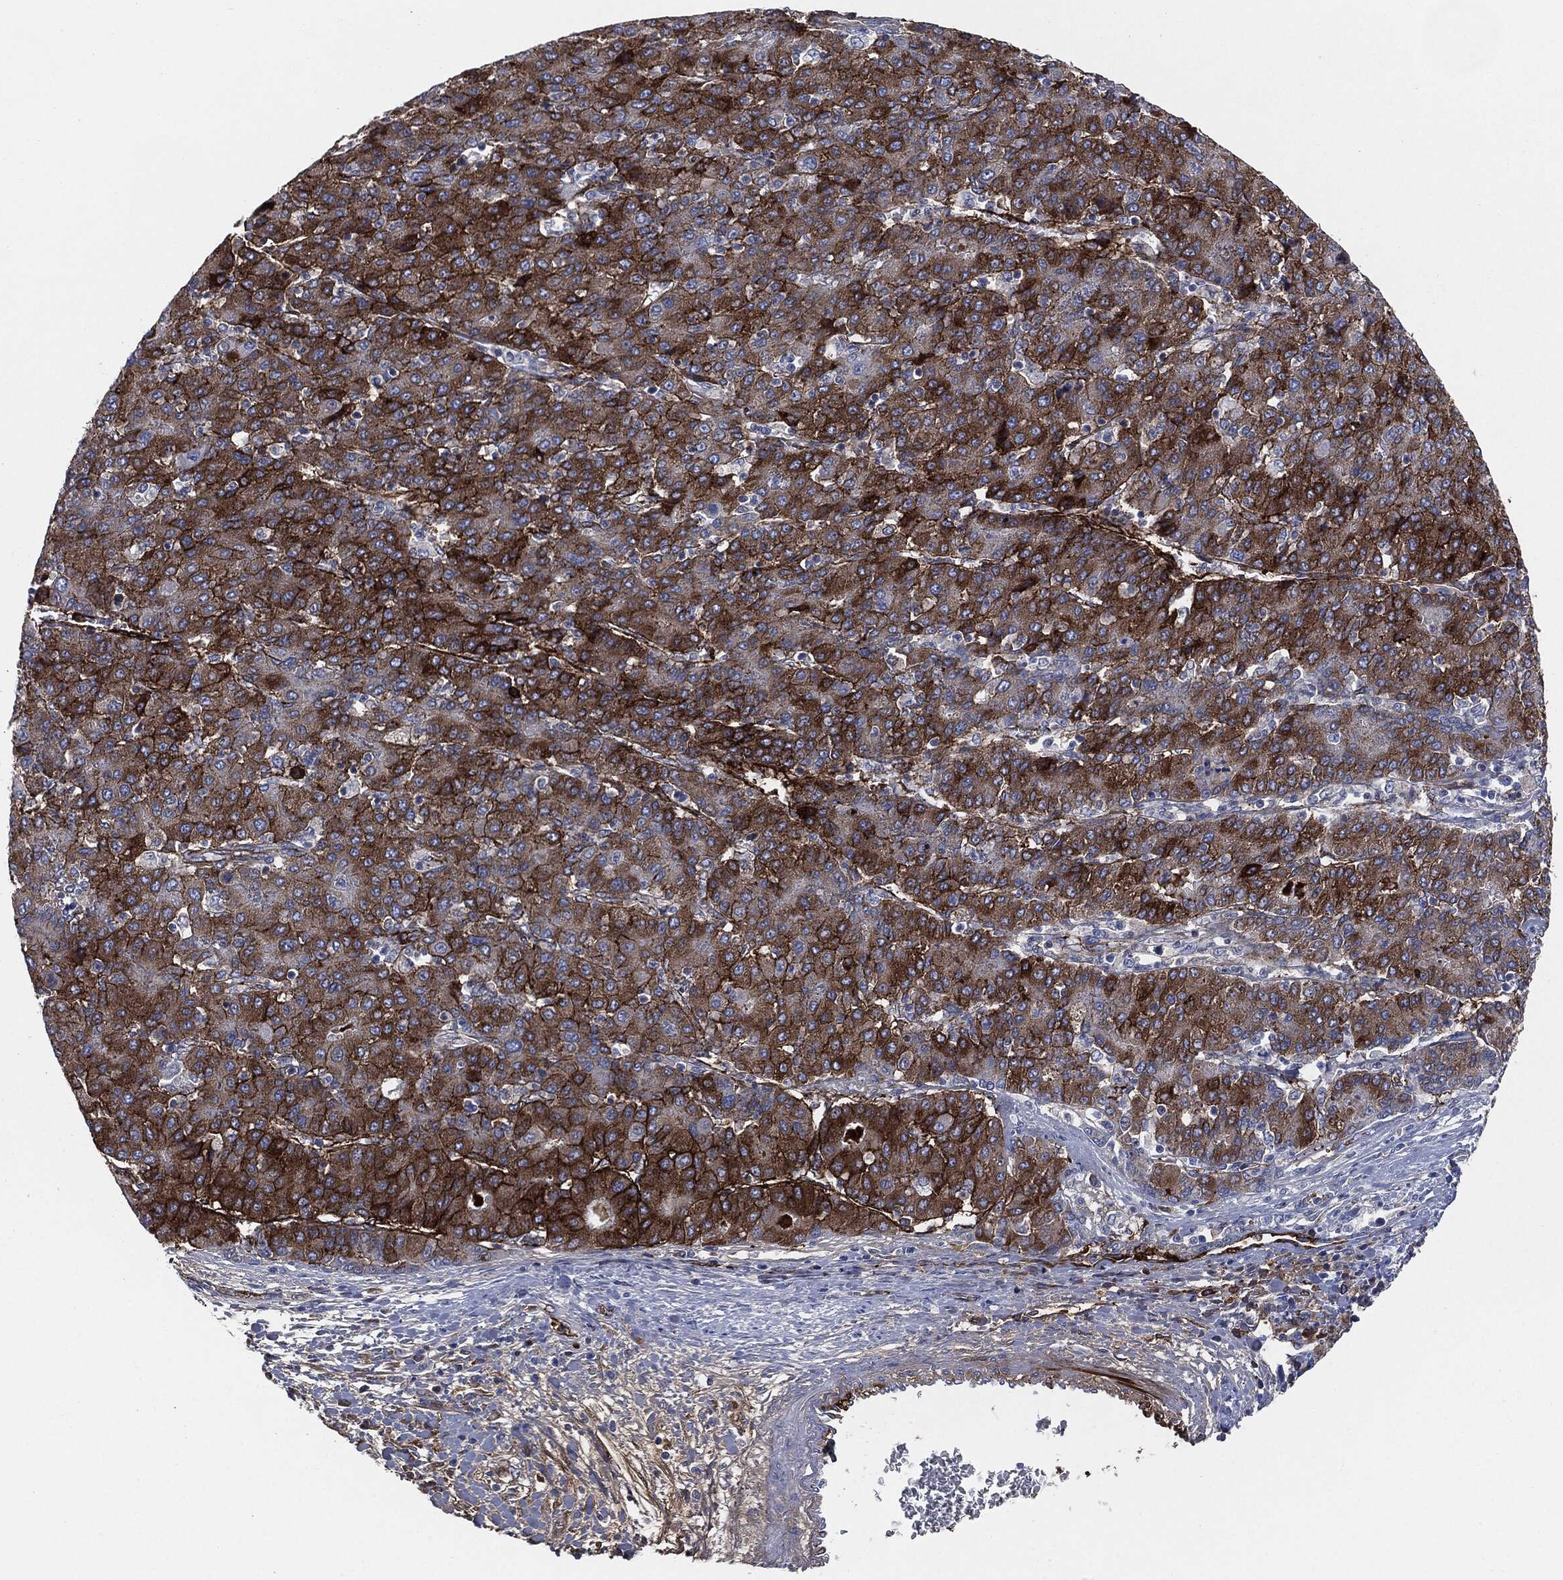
{"staining": {"intensity": "strong", "quantity": "25%-75%", "location": "cytoplasmic/membranous"}, "tissue": "liver cancer", "cell_type": "Tumor cells", "image_type": "cancer", "snomed": [{"axis": "morphology", "description": "Carcinoma, Hepatocellular, NOS"}, {"axis": "topography", "description": "Liver"}], "caption": "Protein staining of liver cancer tissue exhibits strong cytoplasmic/membranous positivity in about 25%-75% of tumor cells.", "gene": "APOB", "patient": {"sex": "male", "age": 65}}